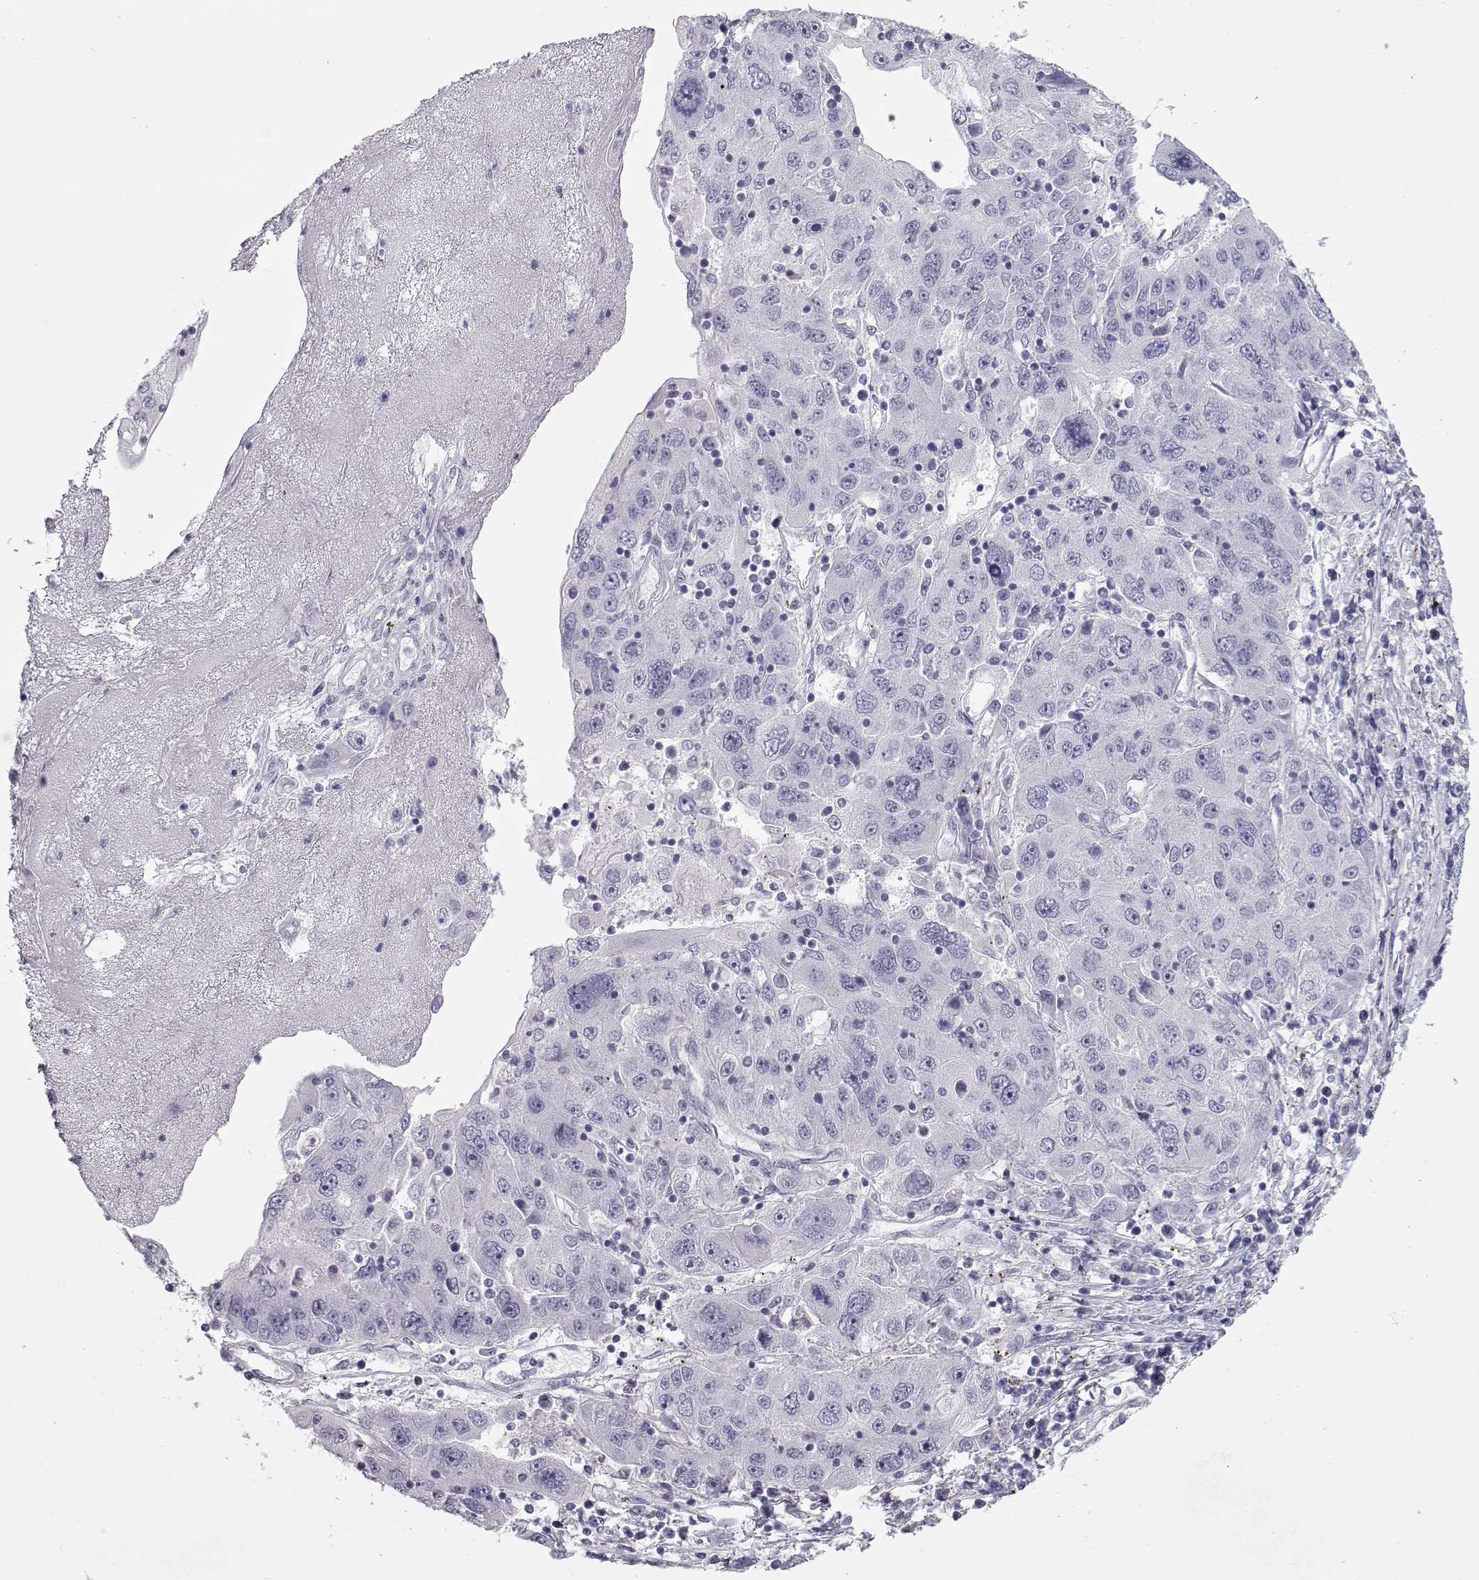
{"staining": {"intensity": "negative", "quantity": "none", "location": "none"}, "tissue": "stomach cancer", "cell_type": "Tumor cells", "image_type": "cancer", "snomed": [{"axis": "morphology", "description": "Adenocarcinoma, NOS"}, {"axis": "topography", "description": "Stomach"}], "caption": "Stomach cancer stained for a protein using IHC exhibits no staining tumor cells.", "gene": "SLITRK3", "patient": {"sex": "male", "age": 56}}